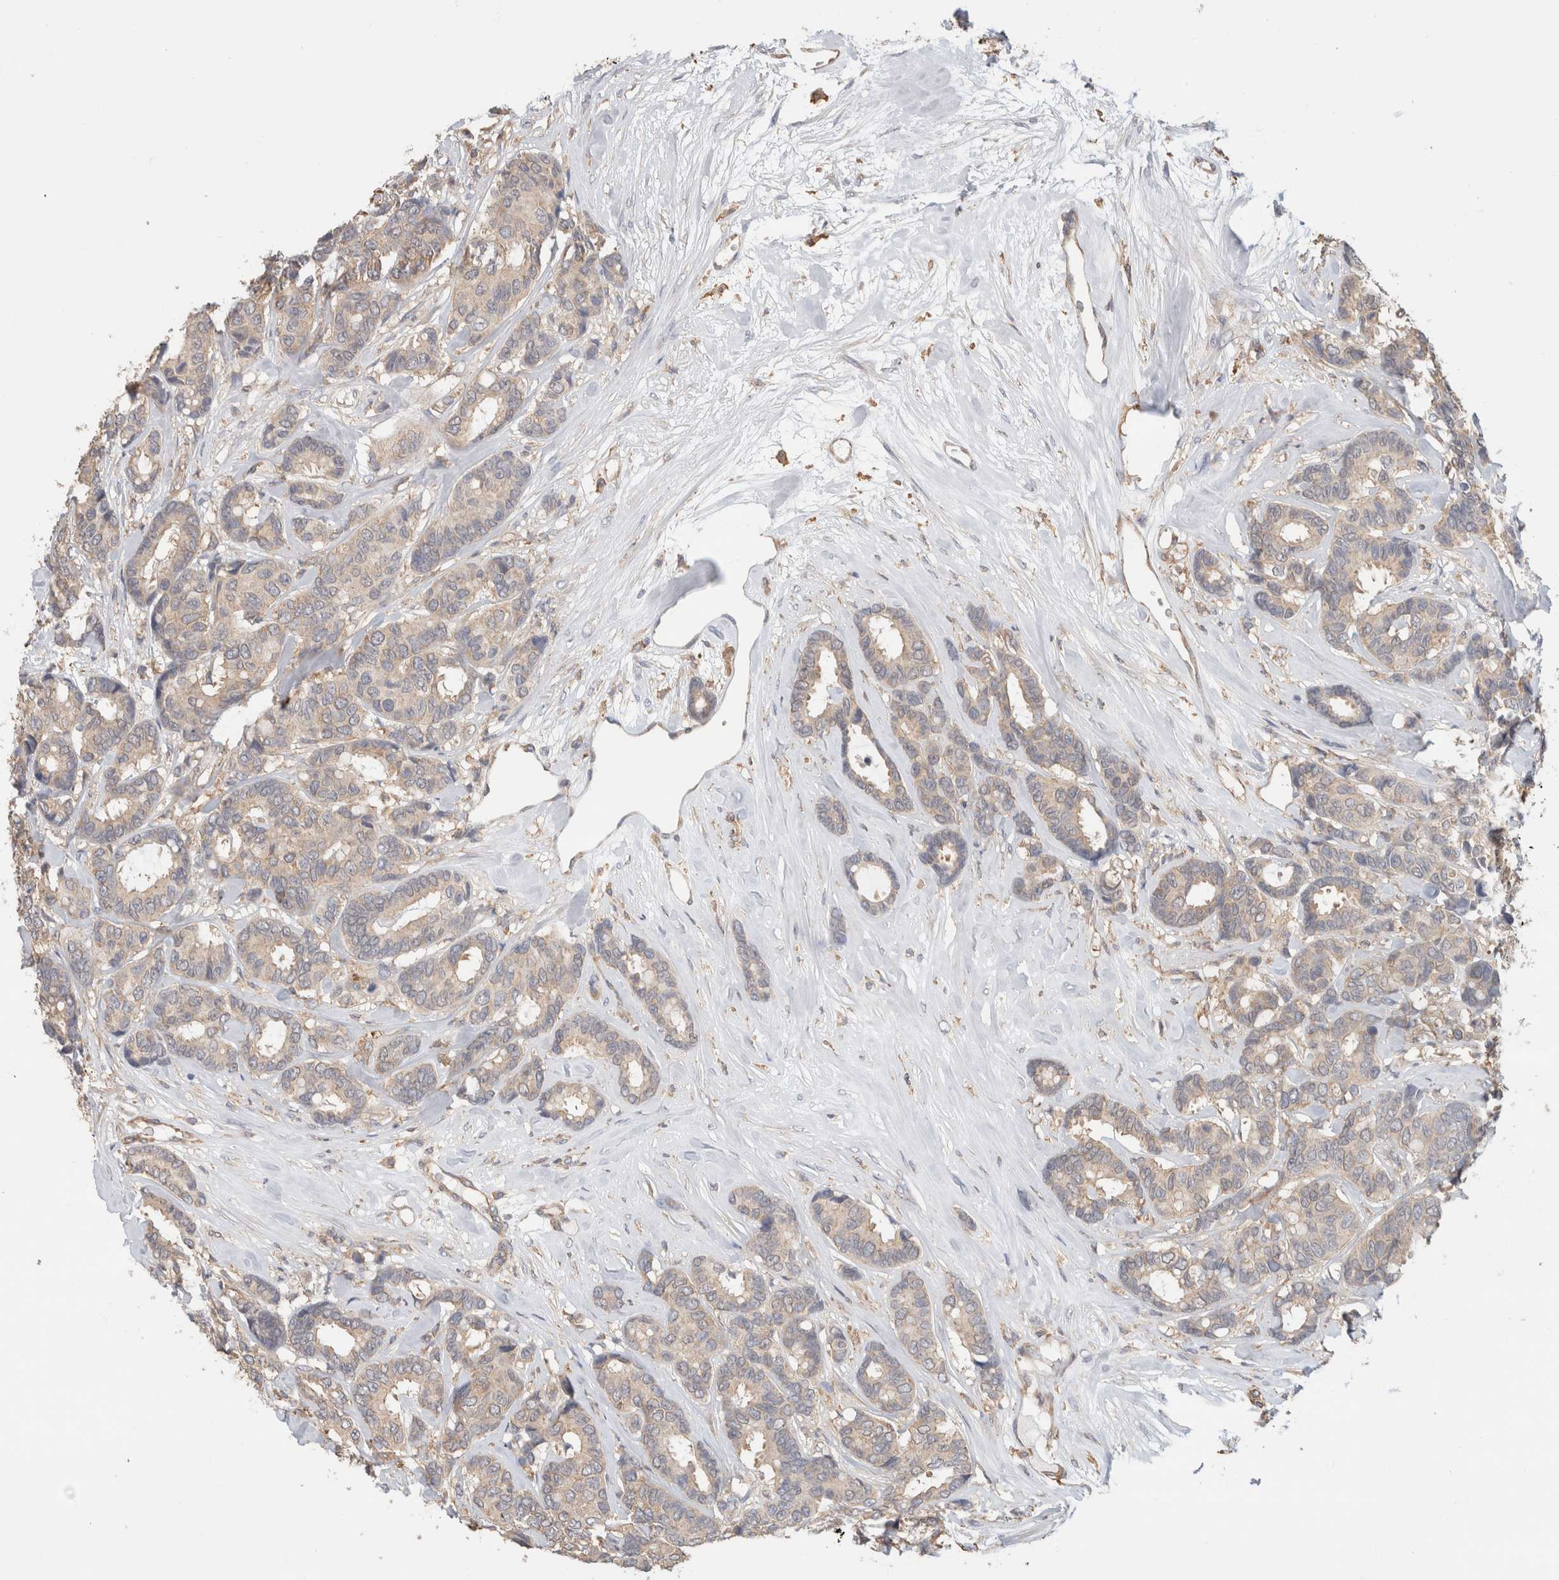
{"staining": {"intensity": "weak", "quantity": "<25%", "location": "cytoplasmic/membranous"}, "tissue": "breast cancer", "cell_type": "Tumor cells", "image_type": "cancer", "snomed": [{"axis": "morphology", "description": "Duct carcinoma"}, {"axis": "topography", "description": "Breast"}], "caption": "Human breast invasive ductal carcinoma stained for a protein using immunohistochemistry exhibits no expression in tumor cells.", "gene": "CFAP418", "patient": {"sex": "female", "age": 87}}